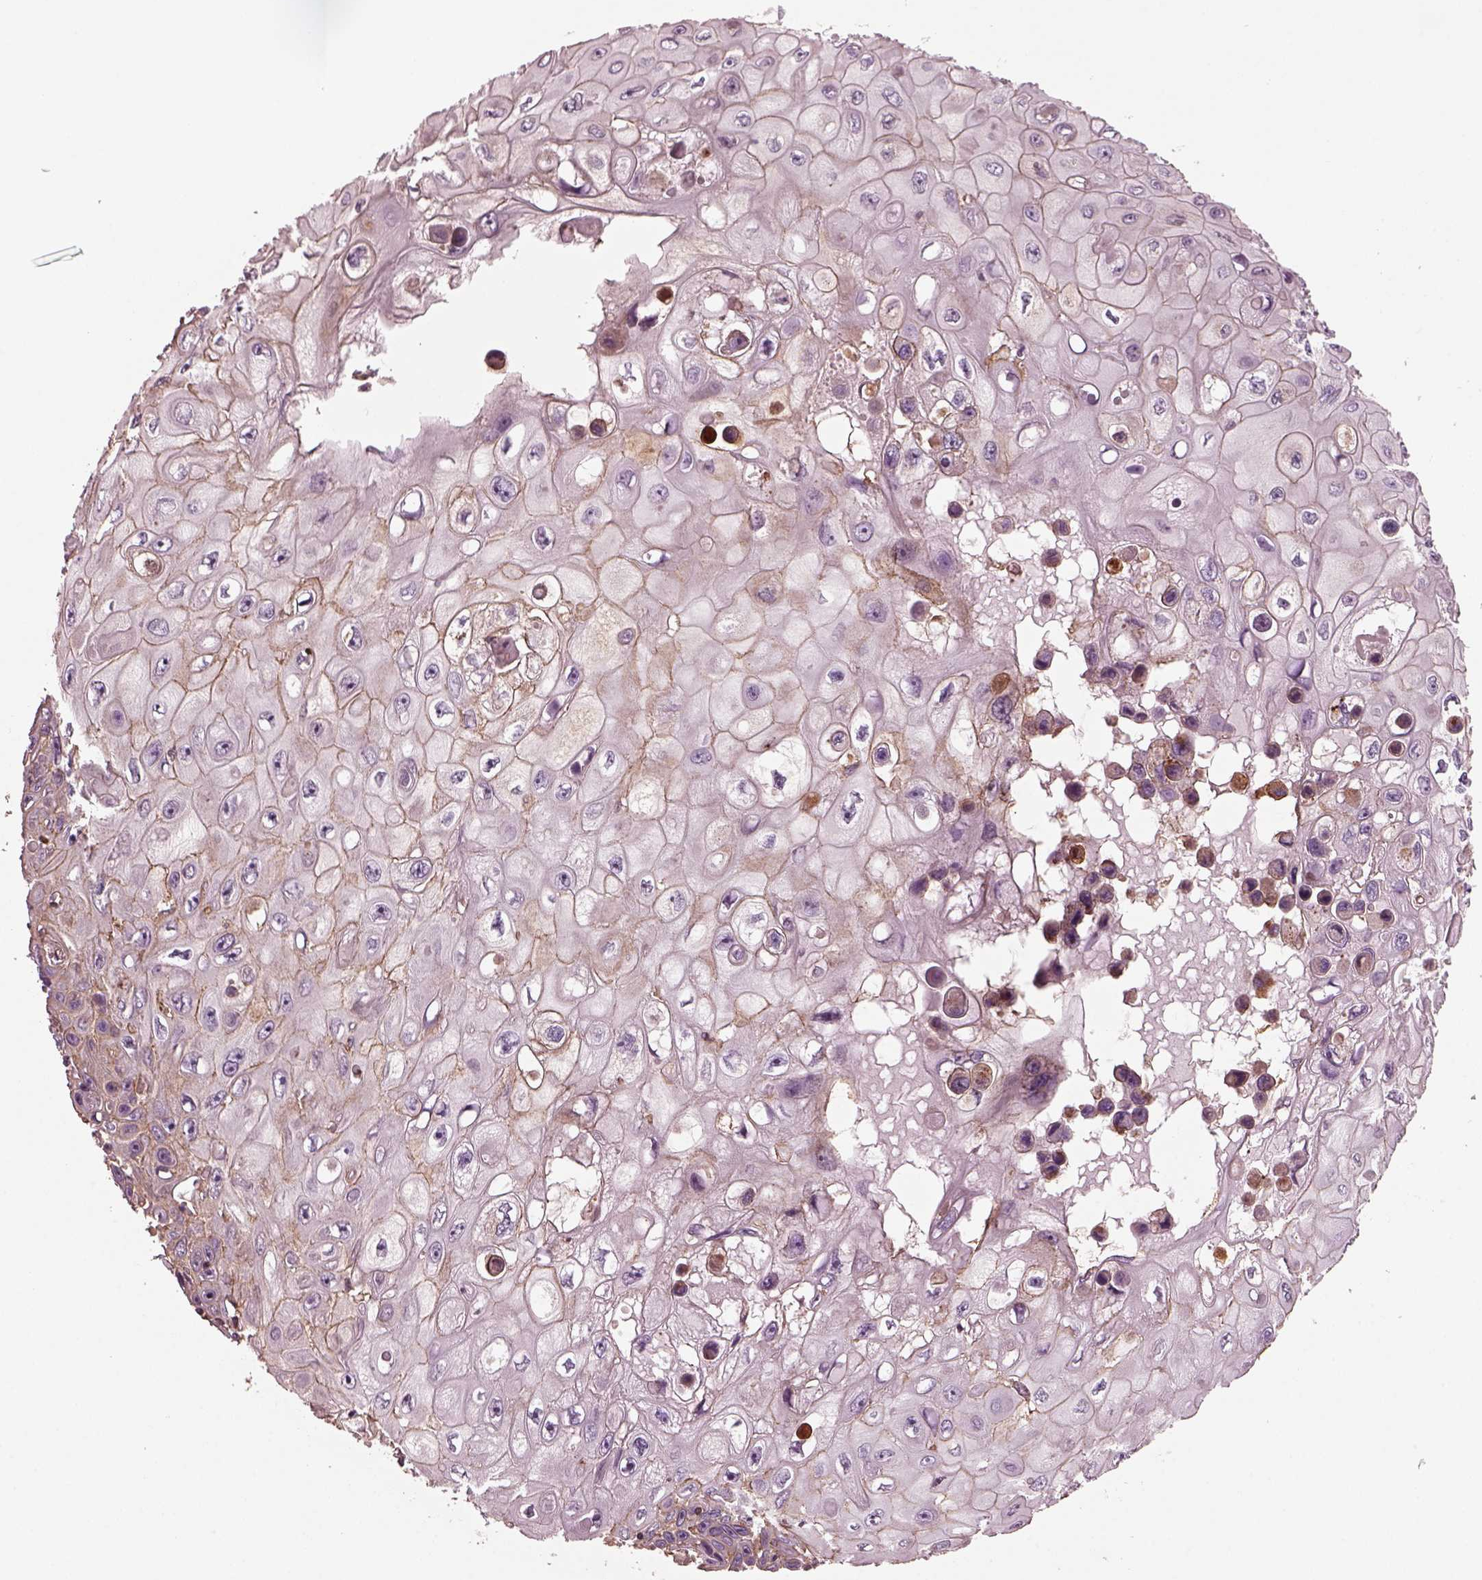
{"staining": {"intensity": "weak", "quantity": ">75%", "location": "cytoplasmic/membranous"}, "tissue": "skin cancer", "cell_type": "Tumor cells", "image_type": "cancer", "snomed": [{"axis": "morphology", "description": "Squamous cell carcinoma, NOS"}, {"axis": "topography", "description": "Skin"}], "caption": "A photomicrograph of human squamous cell carcinoma (skin) stained for a protein demonstrates weak cytoplasmic/membranous brown staining in tumor cells.", "gene": "MYL6", "patient": {"sex": "male", "age": 82}}